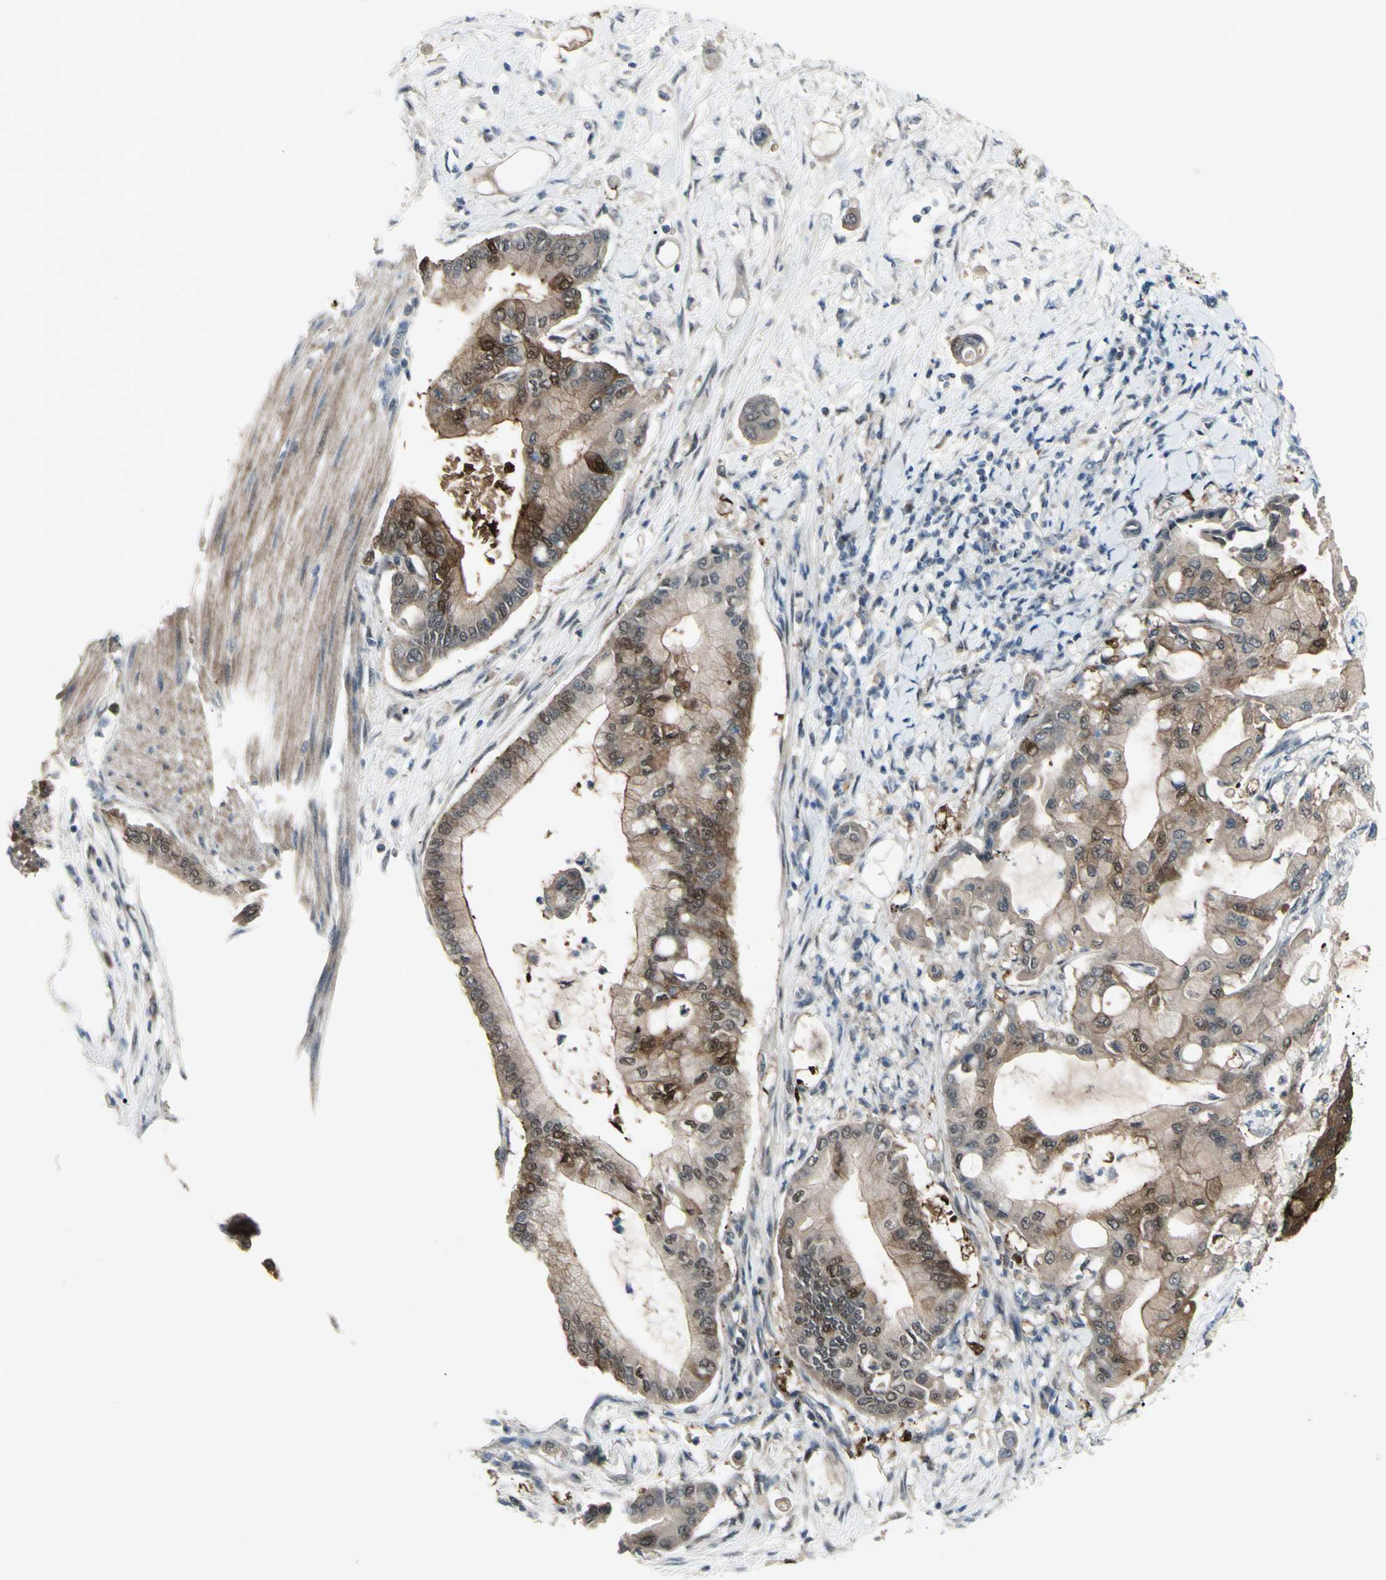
{"staining": {"intensity": "moderate", "quantity": ">75%", "location": "cytoplasmic/membranous"}, "tissue": "pancreatic cancer", "cell_type": "Tumor cells", "image_type": "cancer", "snomed": [{"axis": "morphology", "description": "Adenocarcinoma, NOS"}, {"axis": "morphology", "description": "Adenocarcinoma, metastatic, NOS"}, {"axis": "topography", "description": "Lymph node"}, {"axis": "topography", "description": "Pancreas"}, {"axis": "topography", "description": "Duodenum"}], "caption": "A high-resolution micrograph shows immunohistochemistry (IHC) staining of pancreatic cancer (metastatic adenocarcinoma), which exhibits moderate cytoplasmic/membranous staining in approximately >75% of tumor cells. (IHC, brightfield microscopy, high magnification).", "gene": "ETNK1", "patient": {"sex": "female", "age": 64}}